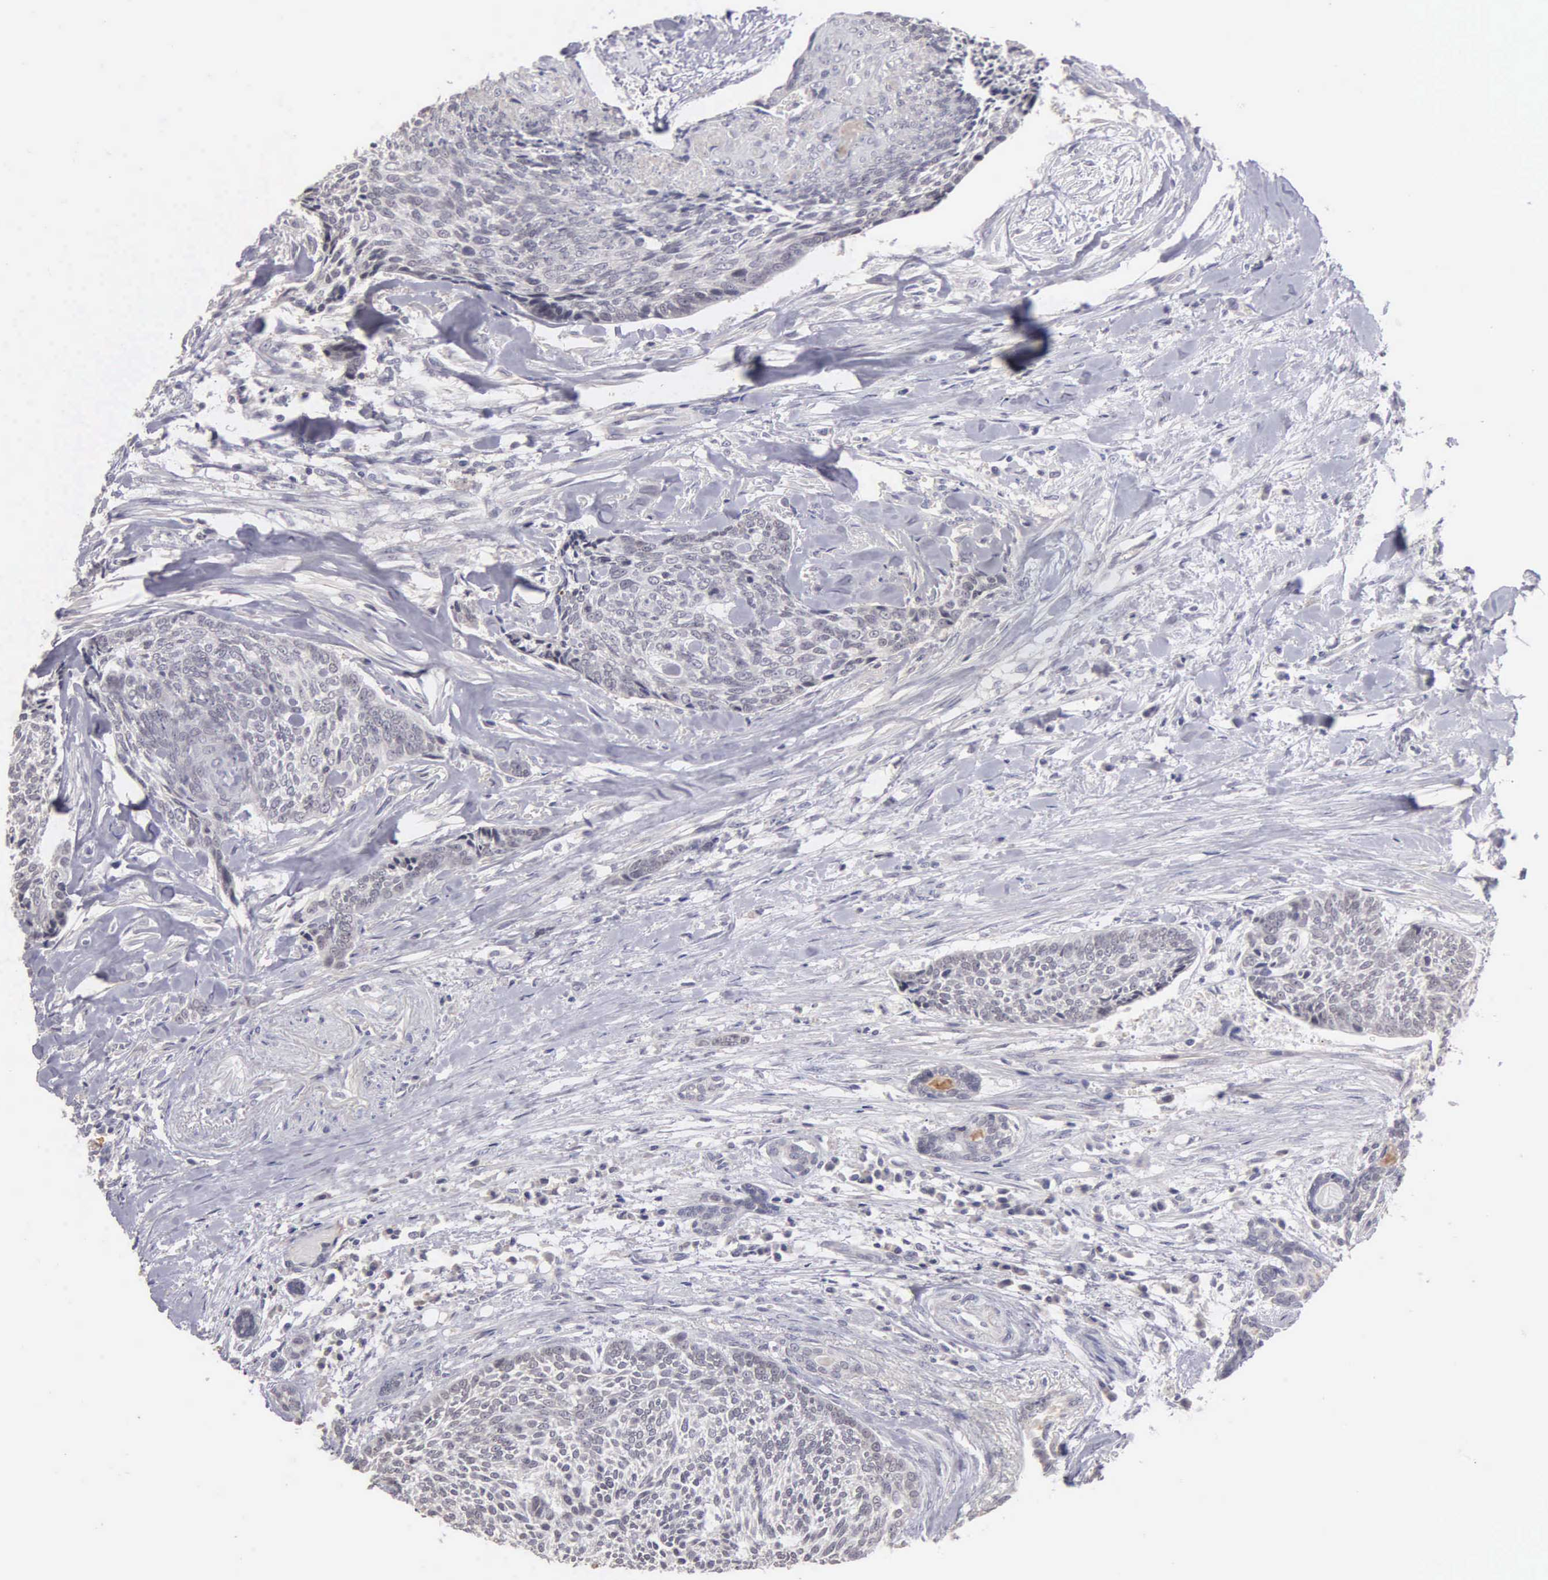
{"staining": {"intensity": "negative", "quantity": "none", "location": "none"}, "tissue": "head and neck cancer", "cell_type": "Tumor cells", "image_type": "cancer", "snomed": [{"axis": "morphology", "description": "Squamous cell carcinoma, NOS"}, {"axis": "topography", "description": "Salivary gland"}, {"axis": "topography", "description": "Head-Neck"}], "caption": "A high-resolution histopathology image shows IHC staining of head and neck cancer, which demonstrates no significant positivity in tumor cells.", "gene": "BRD1", "patient": {"sex": "male", "age": 70}}